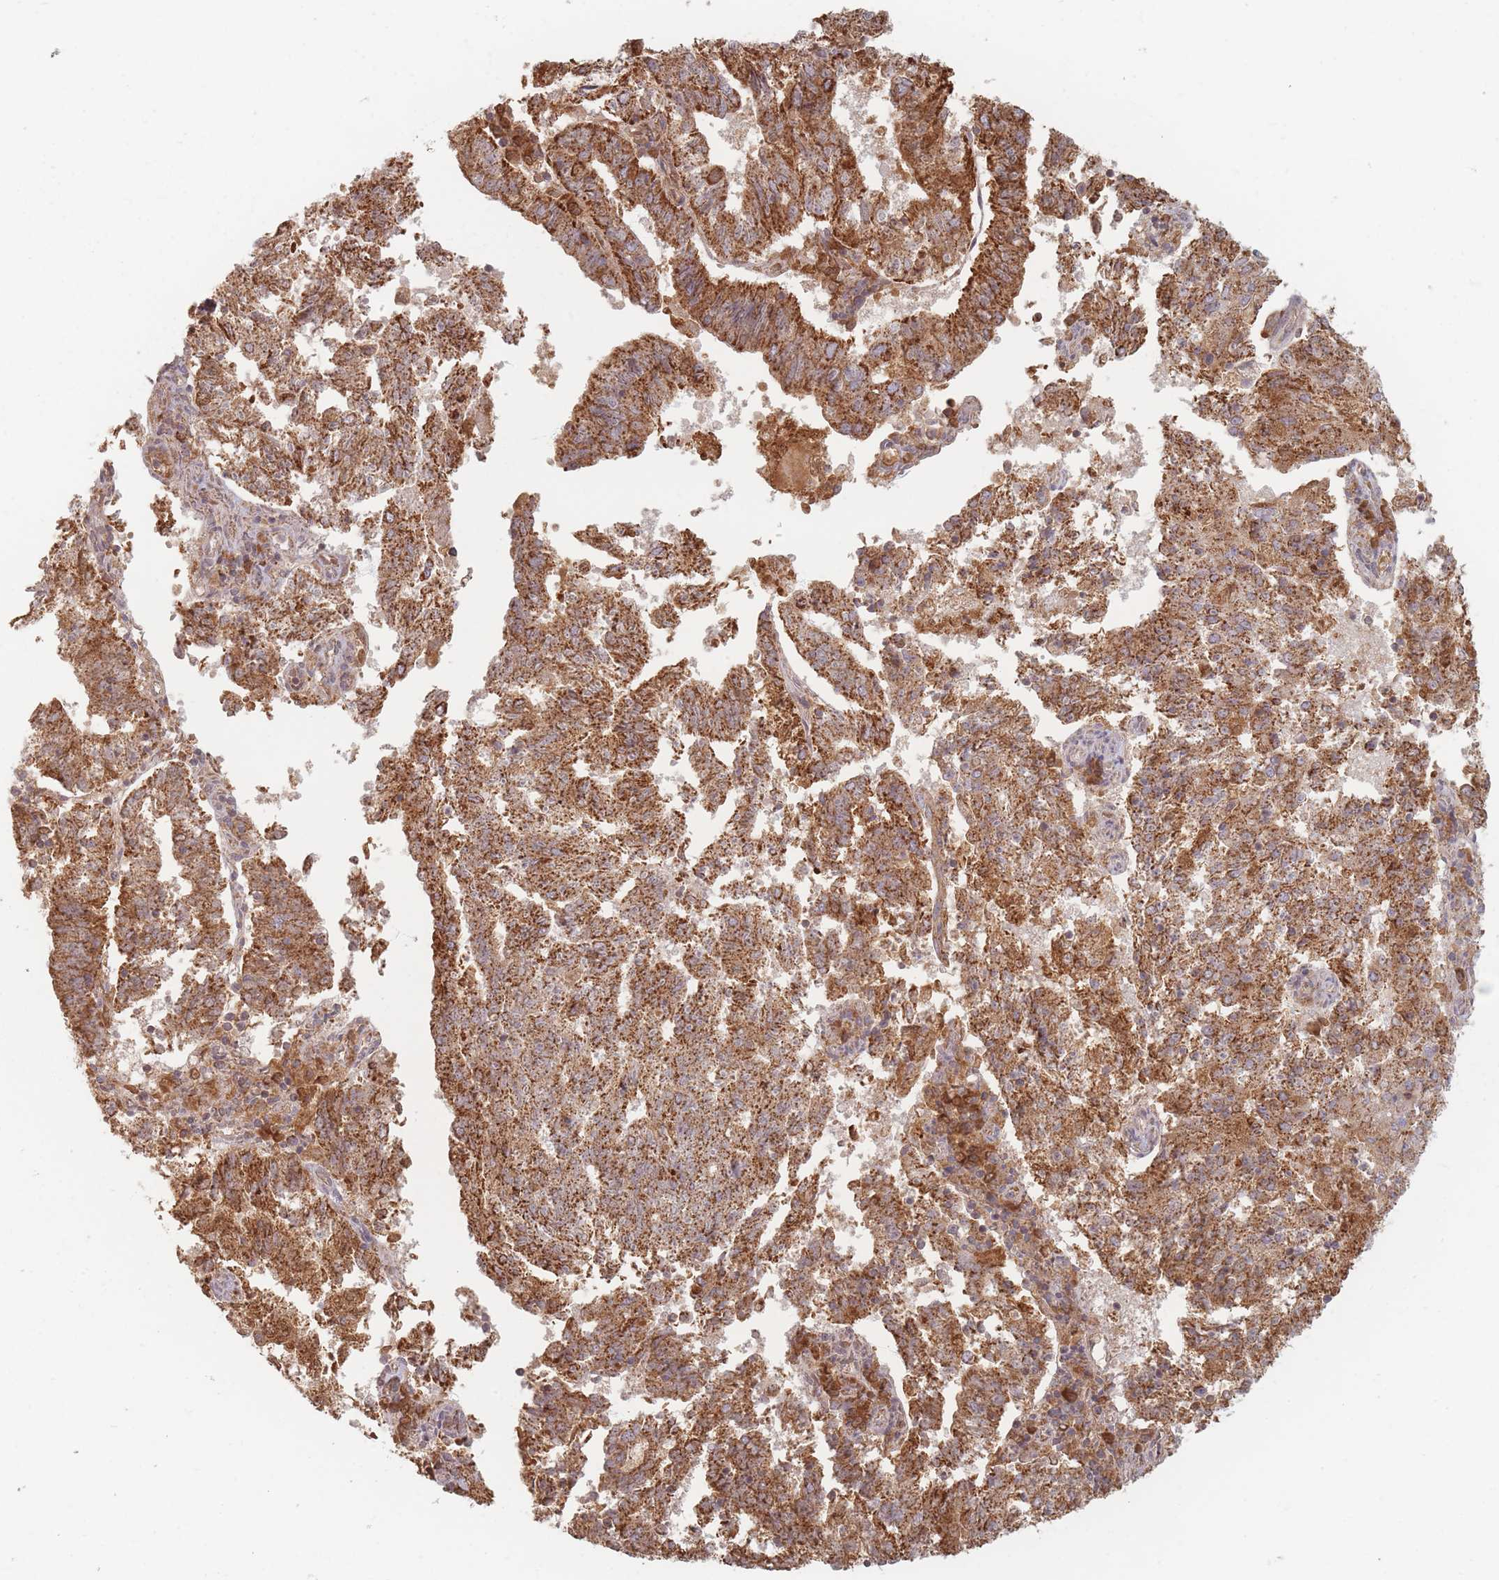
{"staining": {"intensity": "strong", "quantity": ">75%", "location": "cytoplasmic/membranous"}, "tissue": "endometrial cancer", "cell_type": "Tumor cells", "image_type": "cancer", "snomed": [{"axis": "morphology", "description": "Adenocarcinoma, NOS"}, {"axis": "topography", "description": "Endometrium"}], "caption": "Tumor cells exhibit strong cytoplasmic/membranous staining in about >75% of cells in adenocarcinoma (endometrial). (Stains: DAB (3,3'-diaminobenzidine) in brown, nuclei in blue, Microscopy: brightfield microscopy at high magnification).", "gene": "OR2M4", "patient": {"sex": "female", "age": 82}}